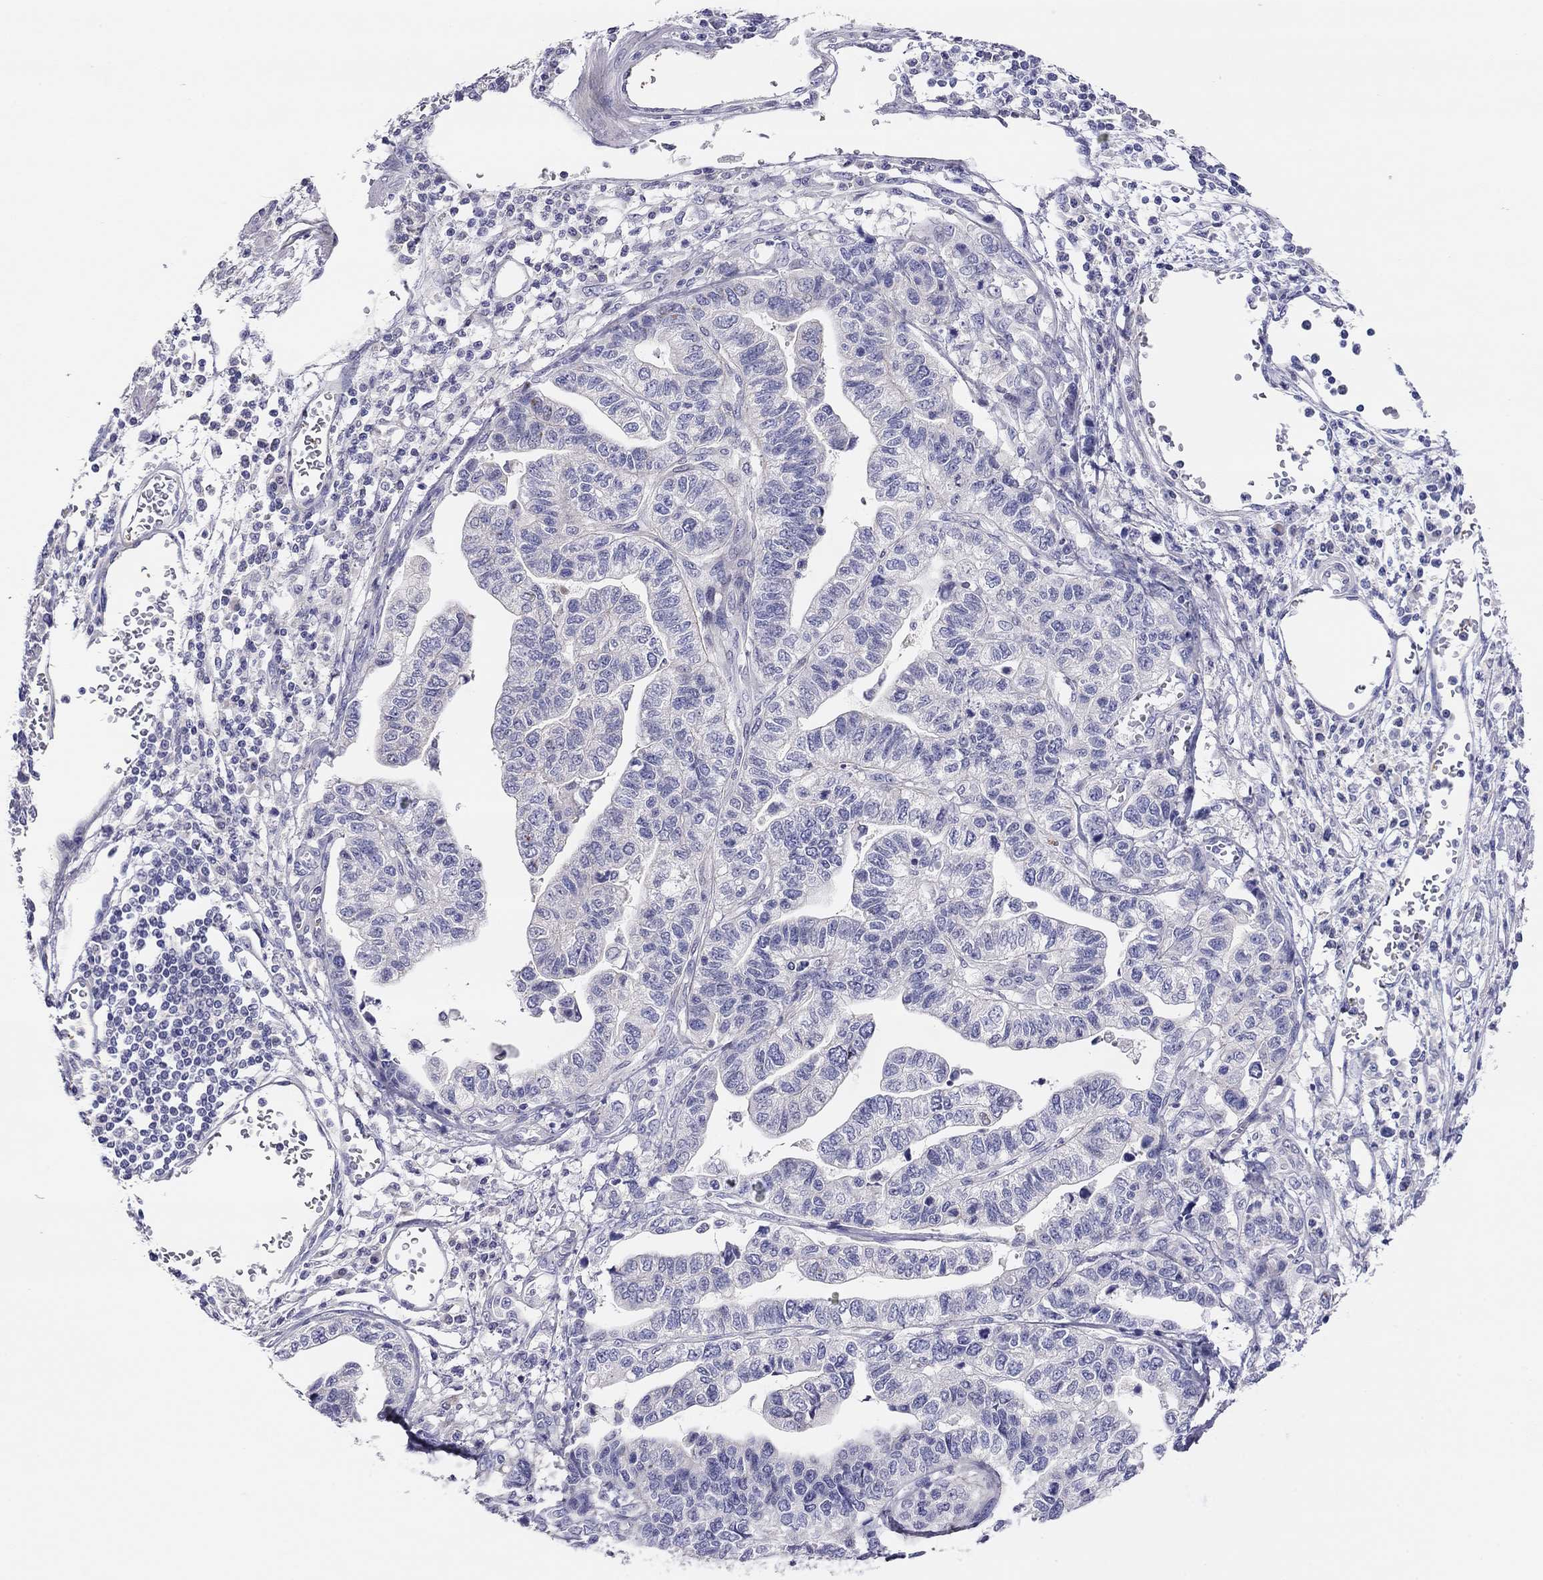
{"staining": {"intensity": "negative", "quantity": "none", "location": "none"}, "tissue": "stomach cancer", "cell_type": "Tumor cells", "image_type": "cancer", "snomed": [{"axis": "morphology", "description": "Adenocarcinoma, NOS"}, {"axis": "topography", "description": "Stomach, upper"}], "caption": "An image of stomach cancer stained for a protein reveals no brown staining in tumor cells.", "gene": "MGAT4C", "patient": {"sex": "female", "age": 67}}